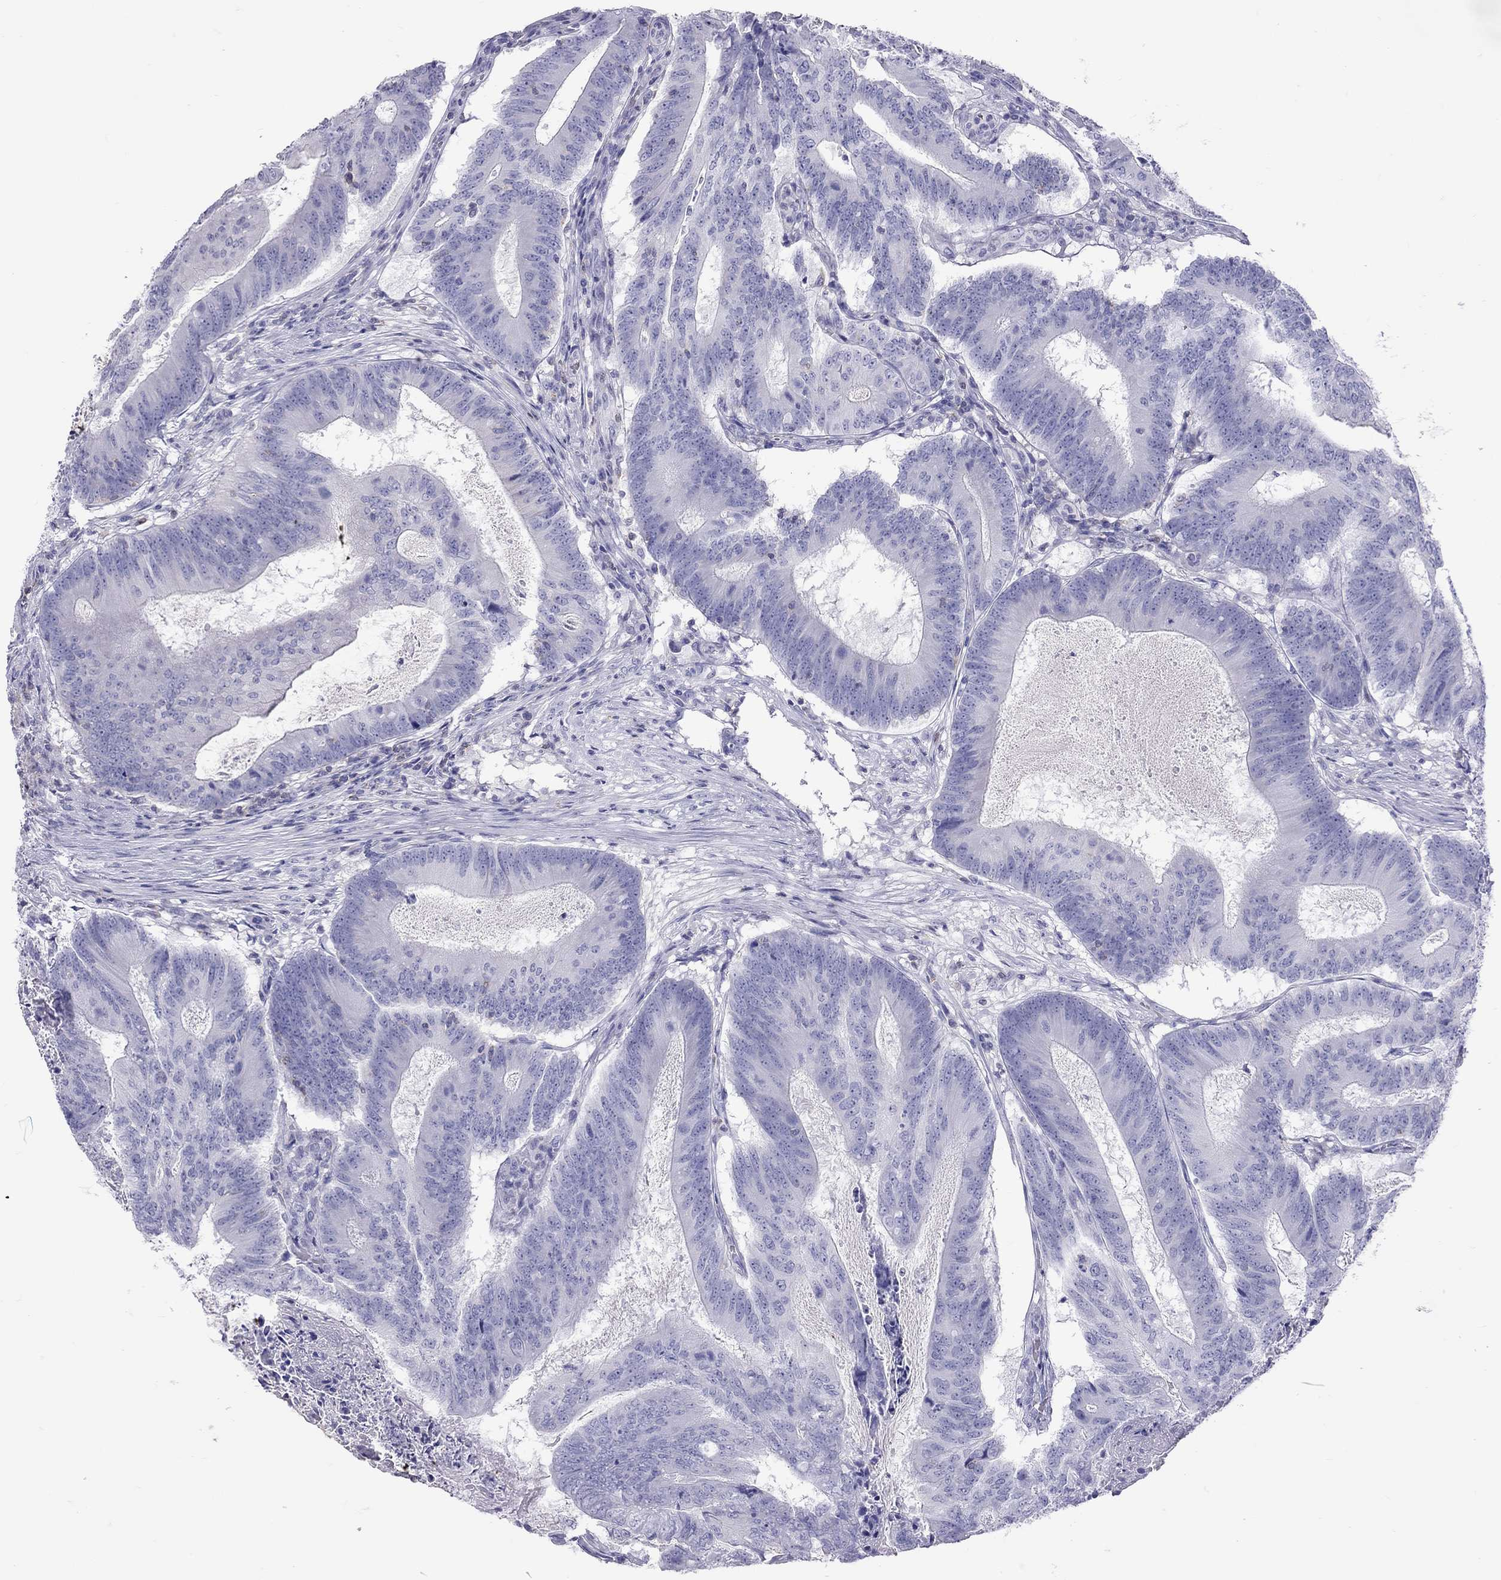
{"staining": {"intensity": "negative", "quantity": "none", "location": "none"}, "tissue": "colorectal cancer", "cell_type": "Tumor cells", "image_type": "cancer", "snomed": [{"axis": "morphology", "description": "Adenocarcinoma, NOS"}, {"axis": "topography", "description": "Colon"}], "caption": "Photomicrograph shows no significant protein staining in tumor cells of adenocarcinoma (colorectal).", "gene": "STAG3", "patient": {"sex": "female", "age": 70}}